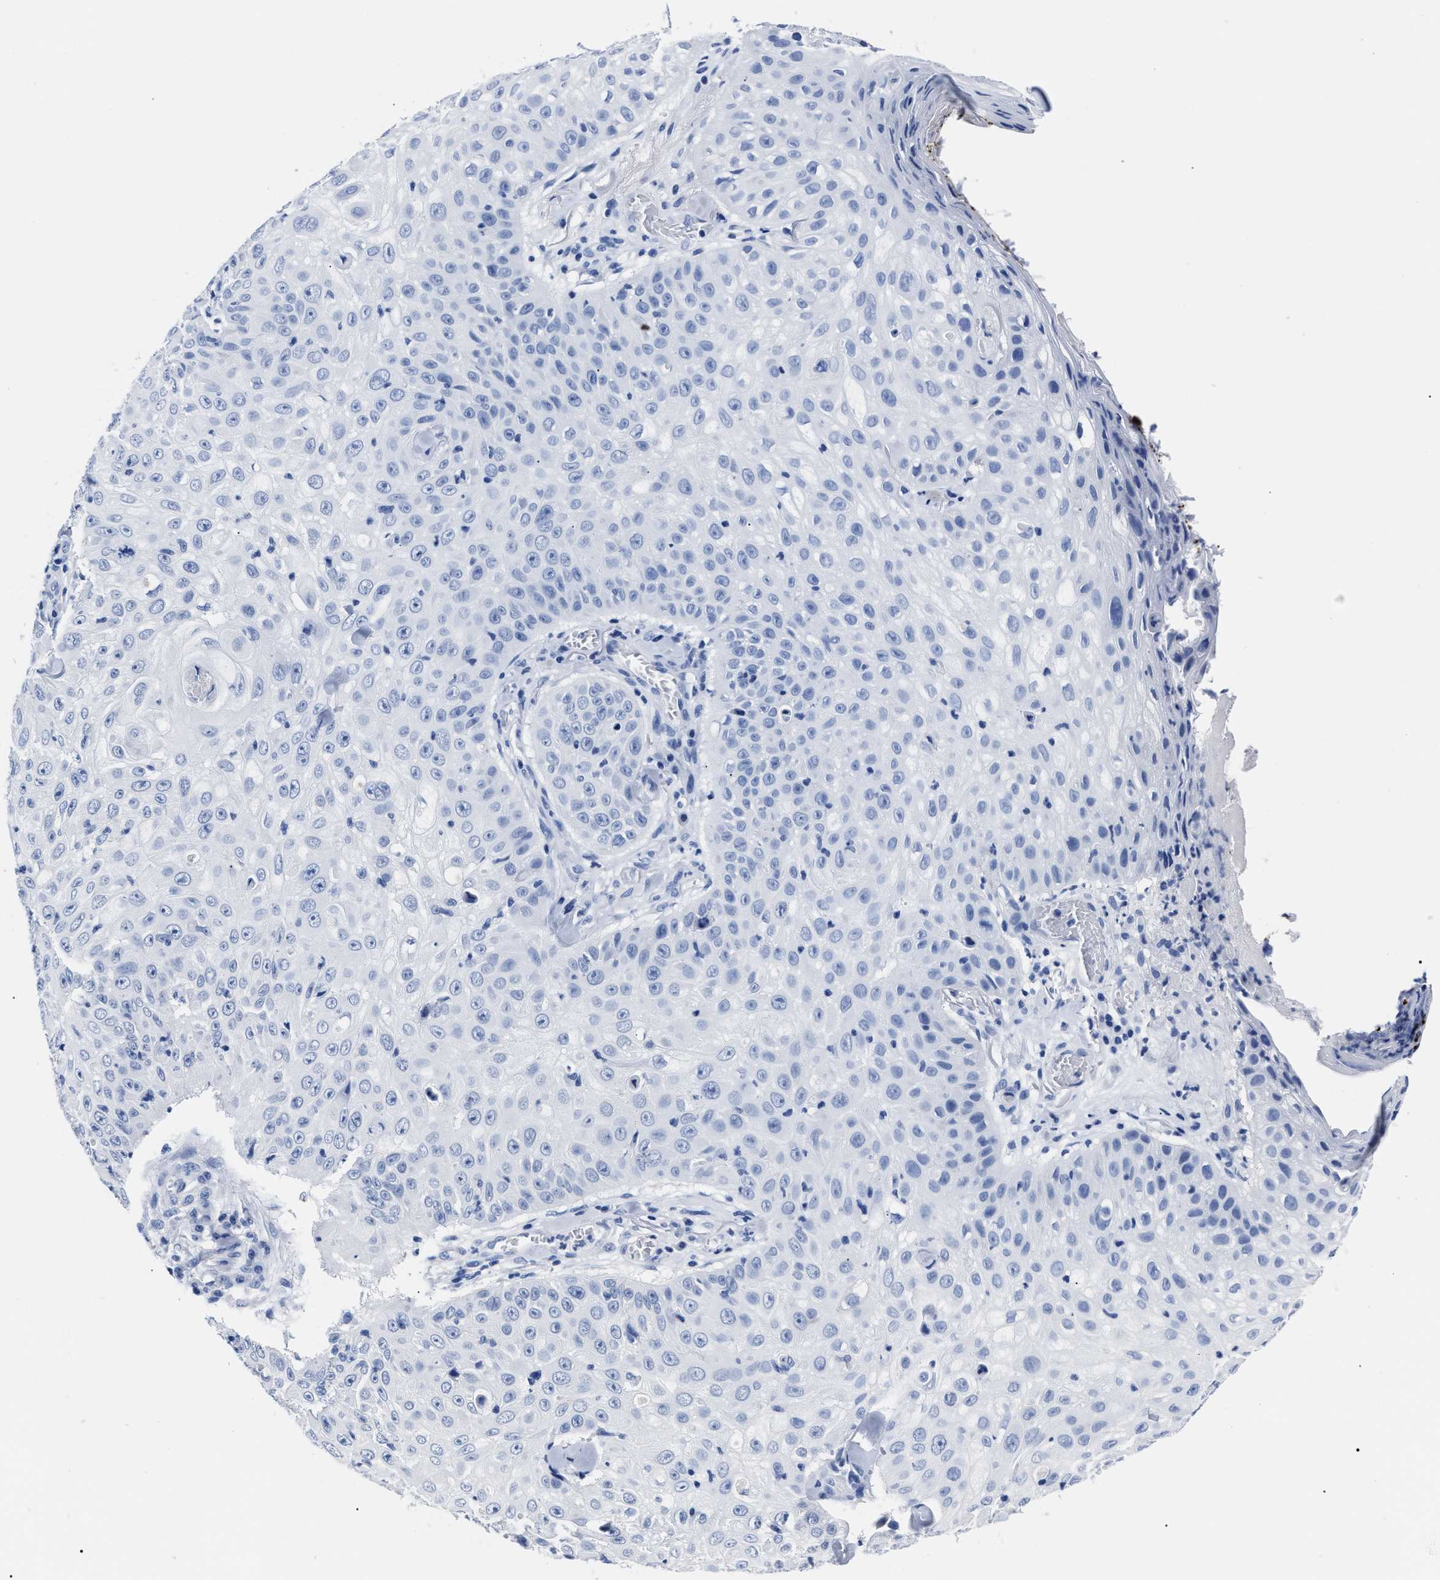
{"staining": {"intensity": "negative", "quantity": "none", "location": "none"}, "tissue": "skin cancer", "cell_type": "Tumor cells", "image_type": "cancer", "snomed": [{"axis": "morphology", "description": "Squamous cell carcinoma, NOS"}, {"axis": "topography", "description": "Skin"}], "caption": "Squamous cell carcinoma (skin) stained for a protein using immunohistochemistry reveals no expression tumor cells.", "gene": "ALPG", "patient": {"sex": "male", "age": 86}}